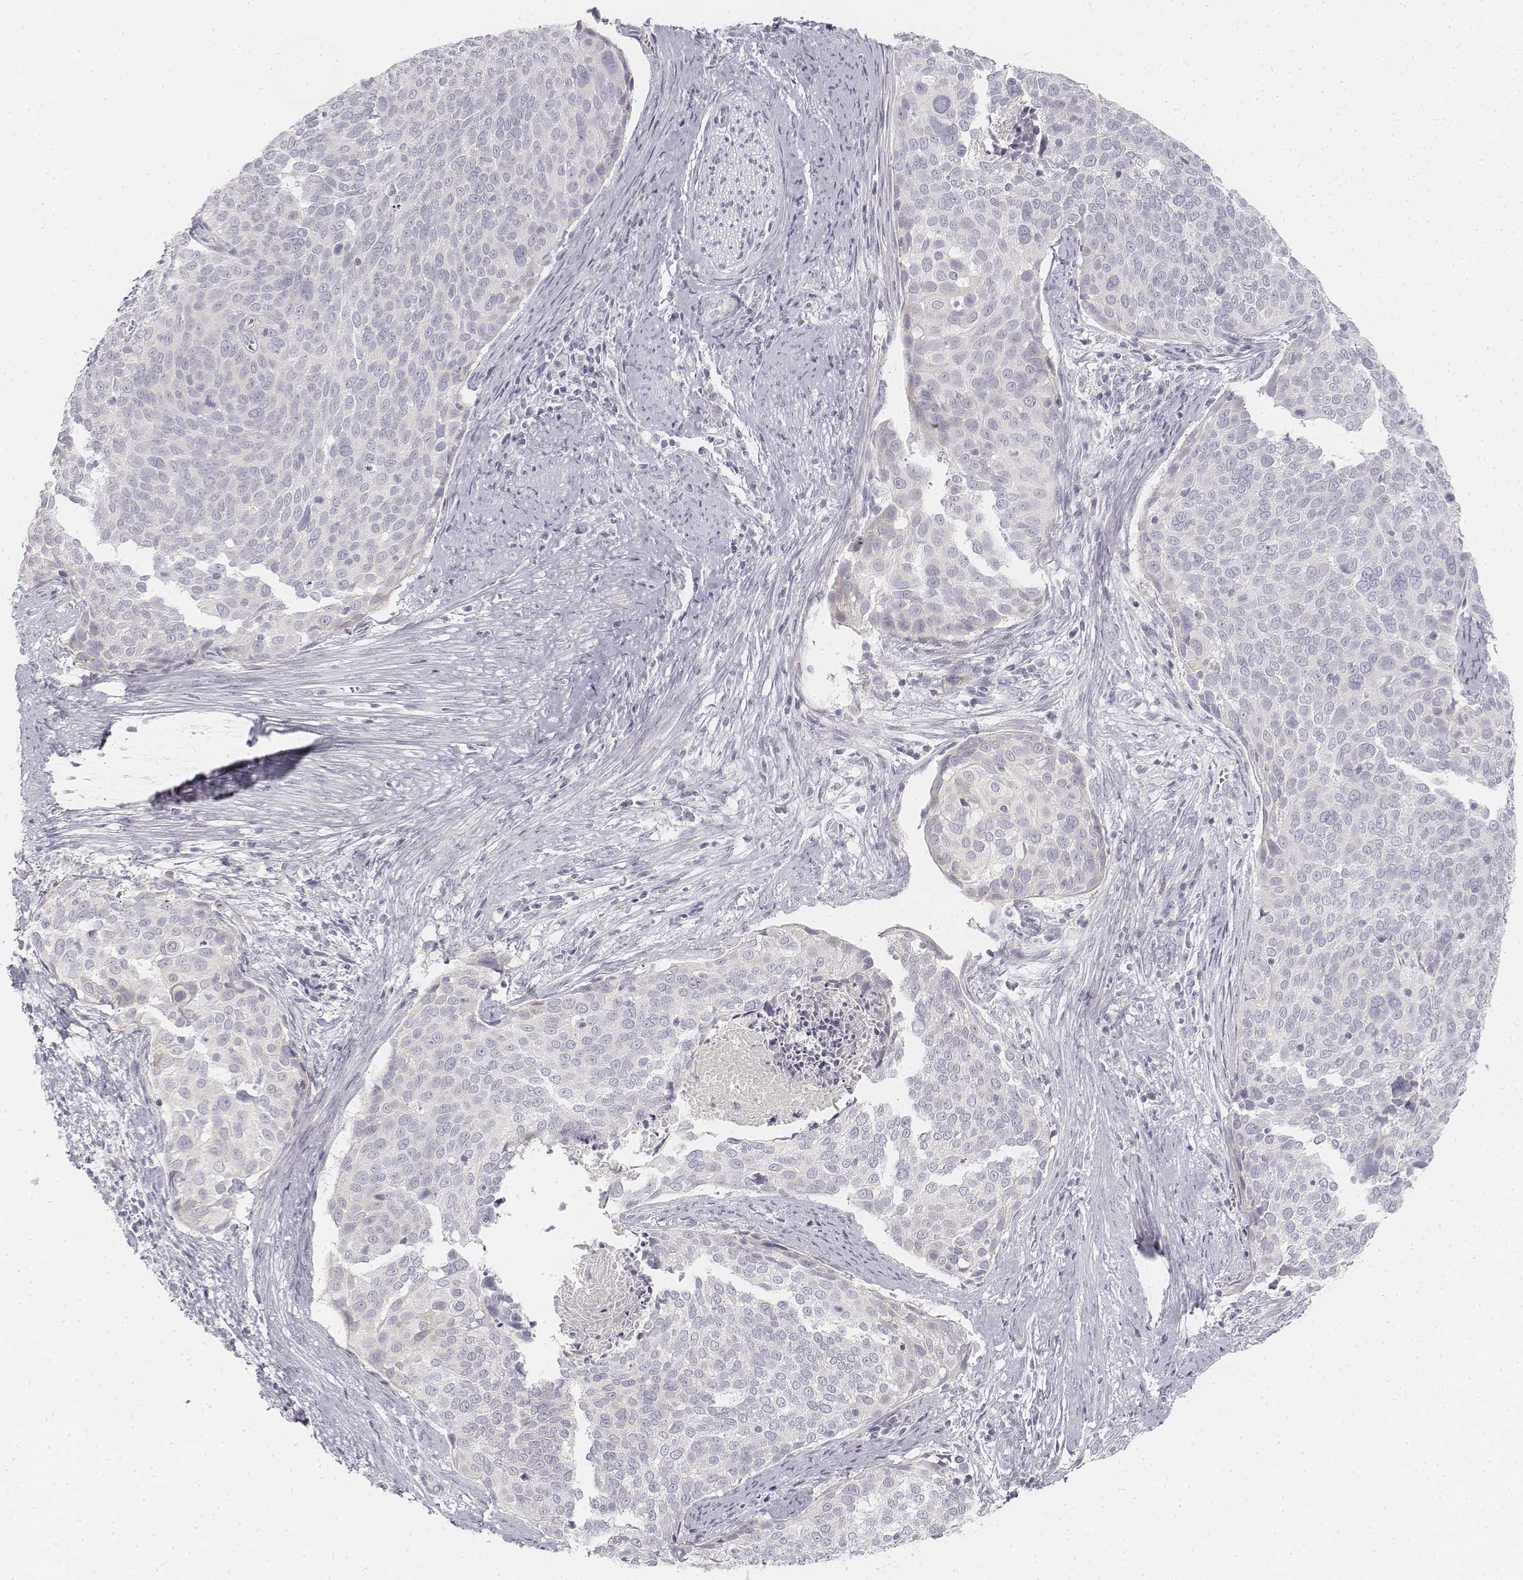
{"staining": {"intensity": "negative", "quantity": "none", "location": "none"}, "tissue": "cervical cancer", "cell_type": "Tumor cells", "image_type": "cancer", "snomed": [{"axis": "morphology", "description": "Squamous cell carcinoma, NOS"}, {"axis": "topography", "description": "Cervix"}], "caption": "Cervical cancer stained for a protein using IHC displays no positivity tumor cells.", "gene": "DSG4", "patient": {"sex": "female", "age": 39}}